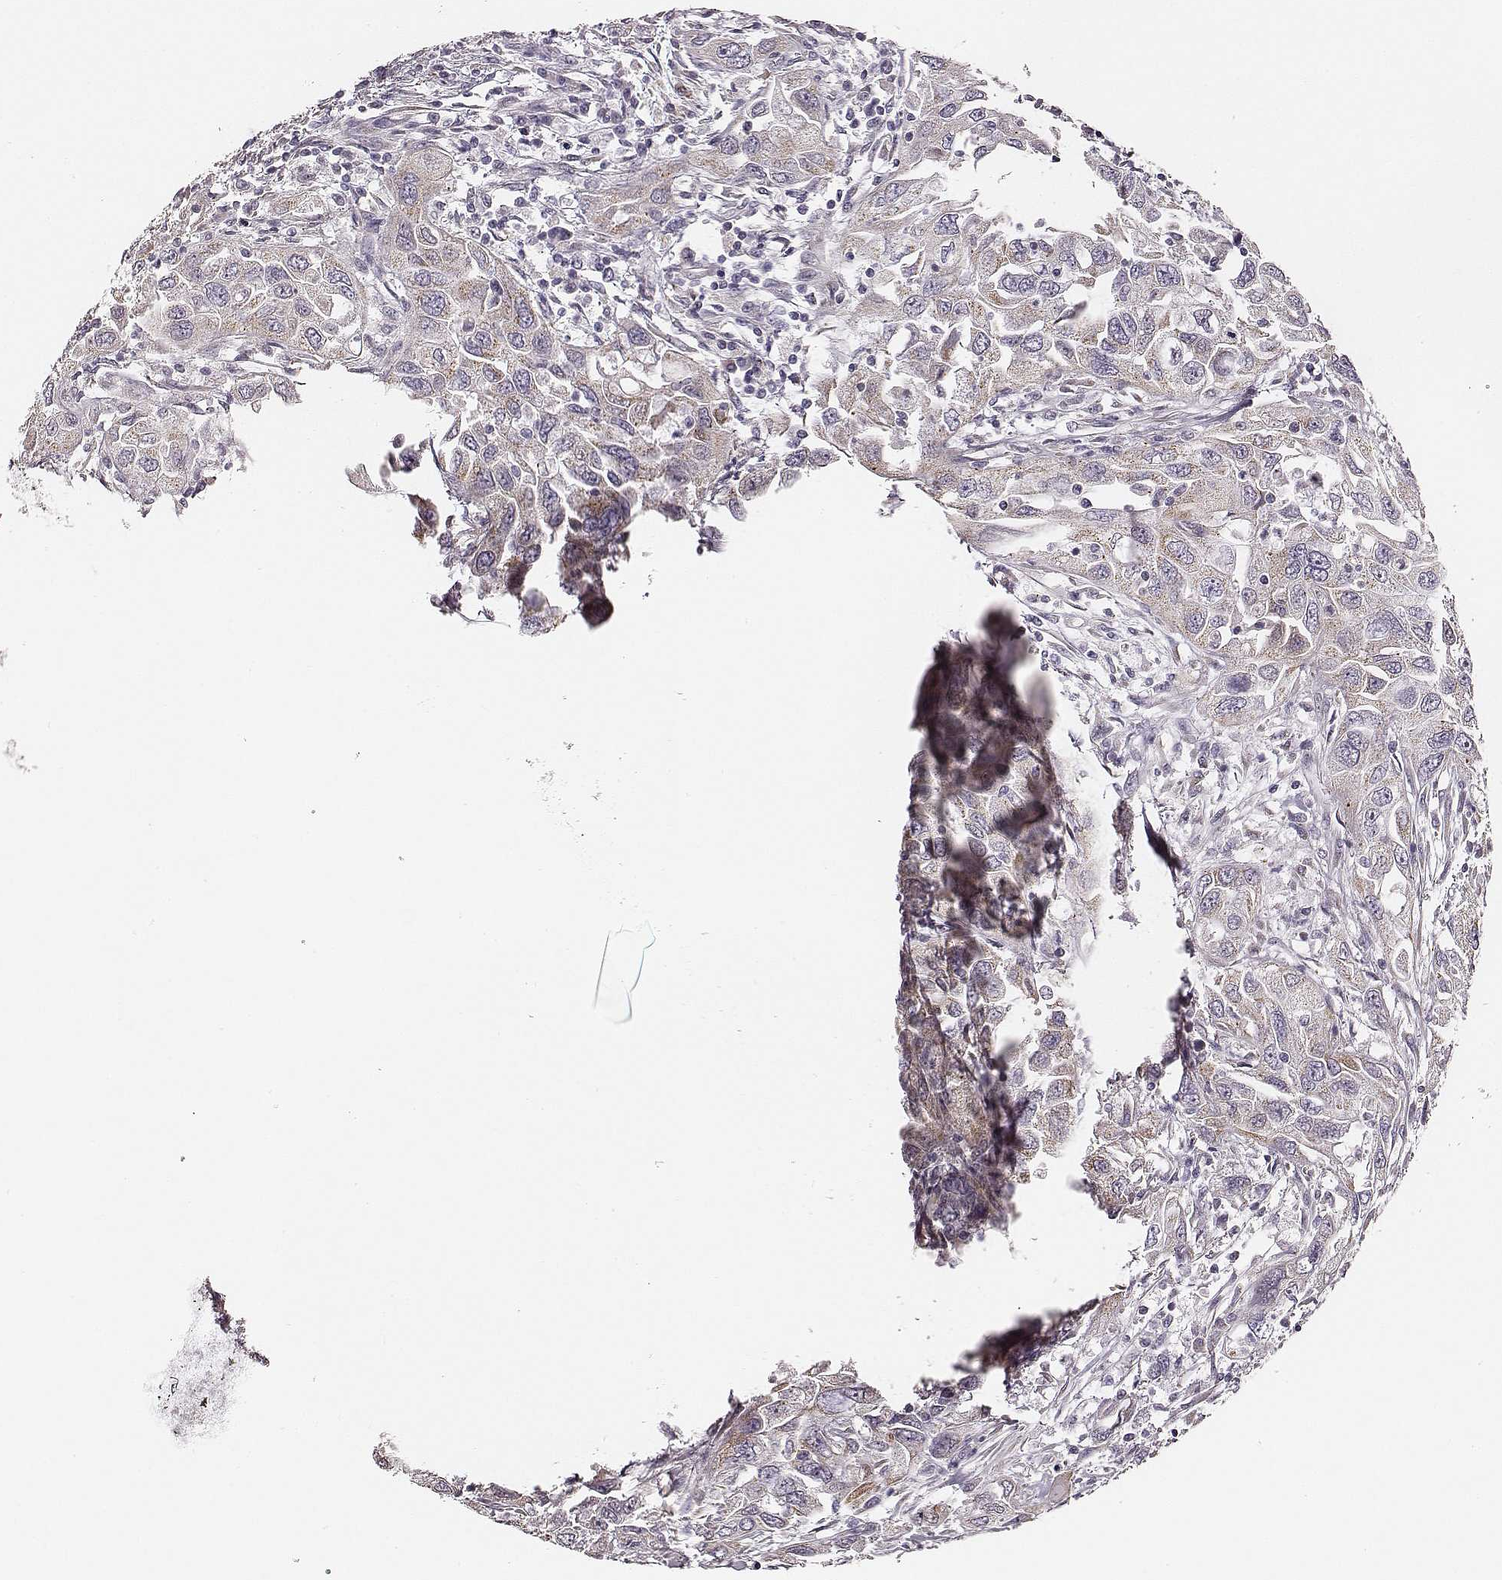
{"staining": {"intensity": "negative", "quantity": "none", "location": "none"}, "tissue": "urothelial cancer", "cell_type": "Tumor cells", "image_type": "cancer", "snomed": [{"axis": "morphology", "description": "Urothelial carcinoma, High grade"}, {"axis": "topography", "description": "Urinary bladder"}], "caption": "Tumor cells are negative for brown protein staining in urothelial cancer. Brightfield microscopy of immunohistochemistry (IHC) stained with DAB (3,3'-diaminobenzidine) (brown) and hematoxylin (blue), captured at high magnification.", "gene": "UBL4B", "patient": {"sex": "male", "age": 76}}